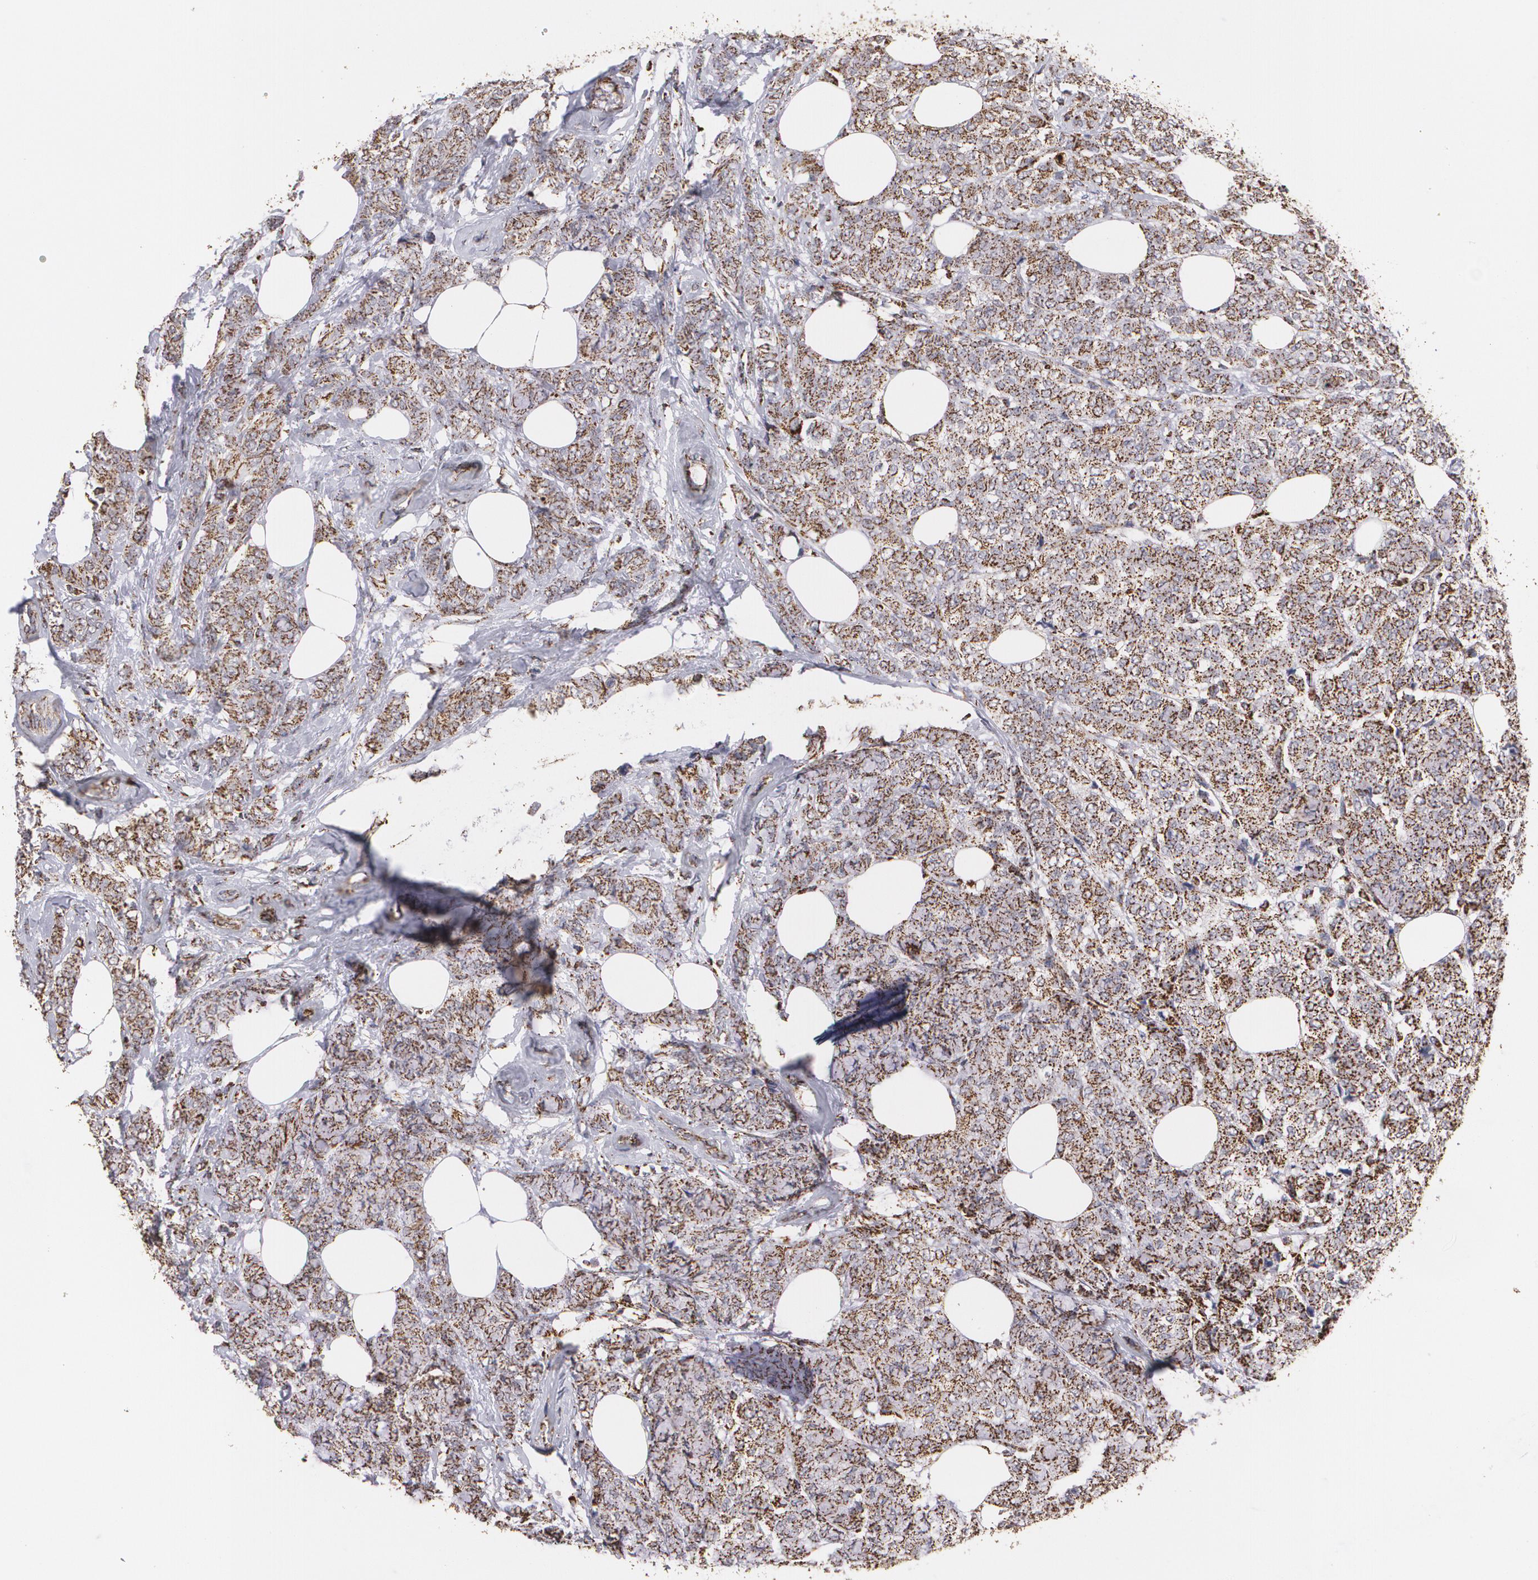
{"staining": {"intensity": "moderate", "quantity": ">75%", "location": "cytoplasmic/membranous"}, "tissue": "breast cancer", "cell_type": "Tumor cells", "image_type": "cancer", "snomed": [{"axis": "morphology", "description": "Lobular carcinoma"}, {"axis": "topography", "description": "Breast"}], "caption": "Immunohistochemical staining of breast lobular carcinoma shows medium levels of moderate cytoplasmic/membranous staining in approximately >75% of tumor cells. (Stains: DAB (3,3'-diaminobenzidine) in brown, nuclei in blue, Microscopy: brightfield microscopy at high magnification).", "gene": "HSPD1", "patient": {"sex": "female", "age": 60}}